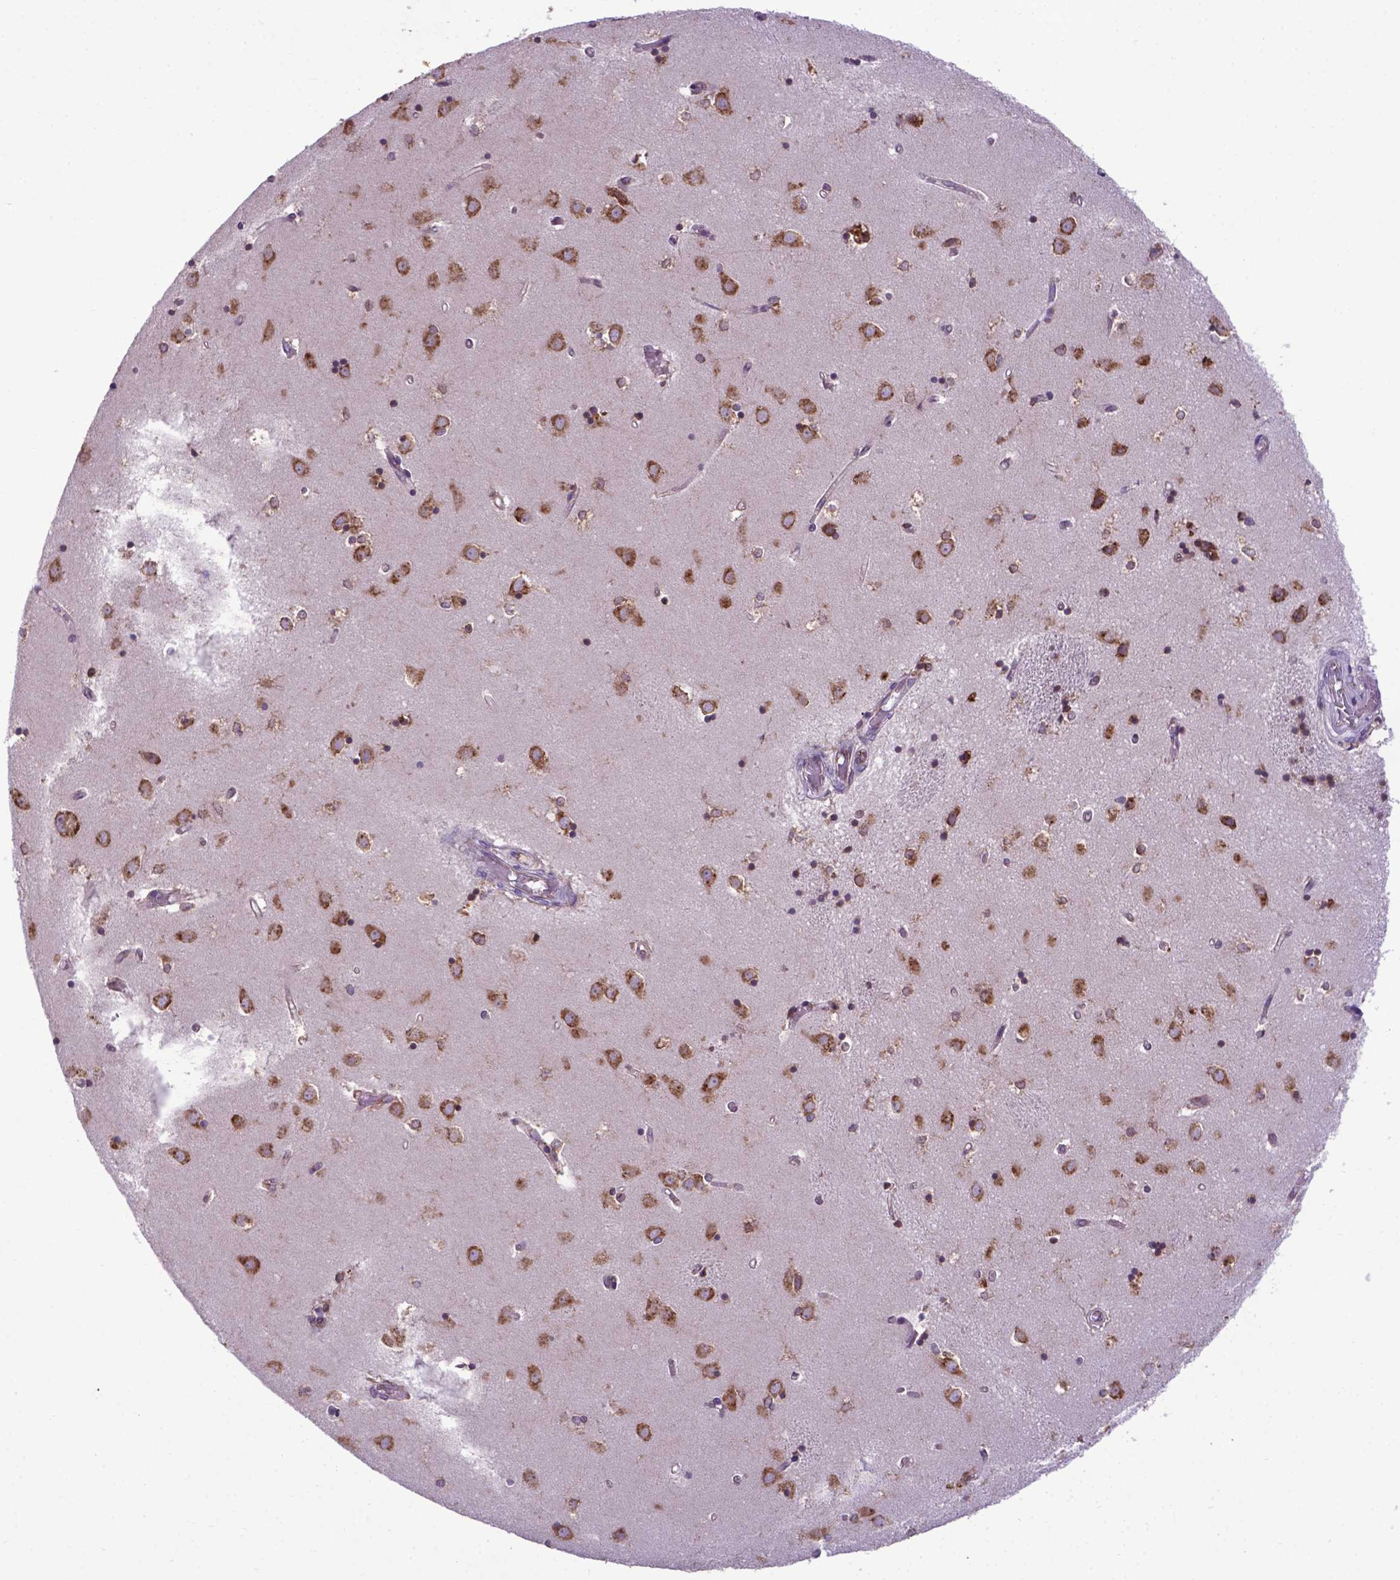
{"staining": {"intensity": "moderate", "quantity": "25%-75%", "location": "cytoplasmic/membranous"}, "tissue": "caudate", "cell_type": "Glial cells", "image_type": "normal", "snomed": [{"axis": "morphology", "description": "Normal tissue, NOS"}, {"axis": "topography", "description": "Lateral ventricle wall"}], "caption": "A brown stain shows moderate cytoplasmic/membranous expression of a protein in glial cells of normal human caudate. The protein is shown in brown color, while the nuclei are stained blue.", "gene": "ENSG00000269590", "patient": {"sex": "male", "age": 54}}